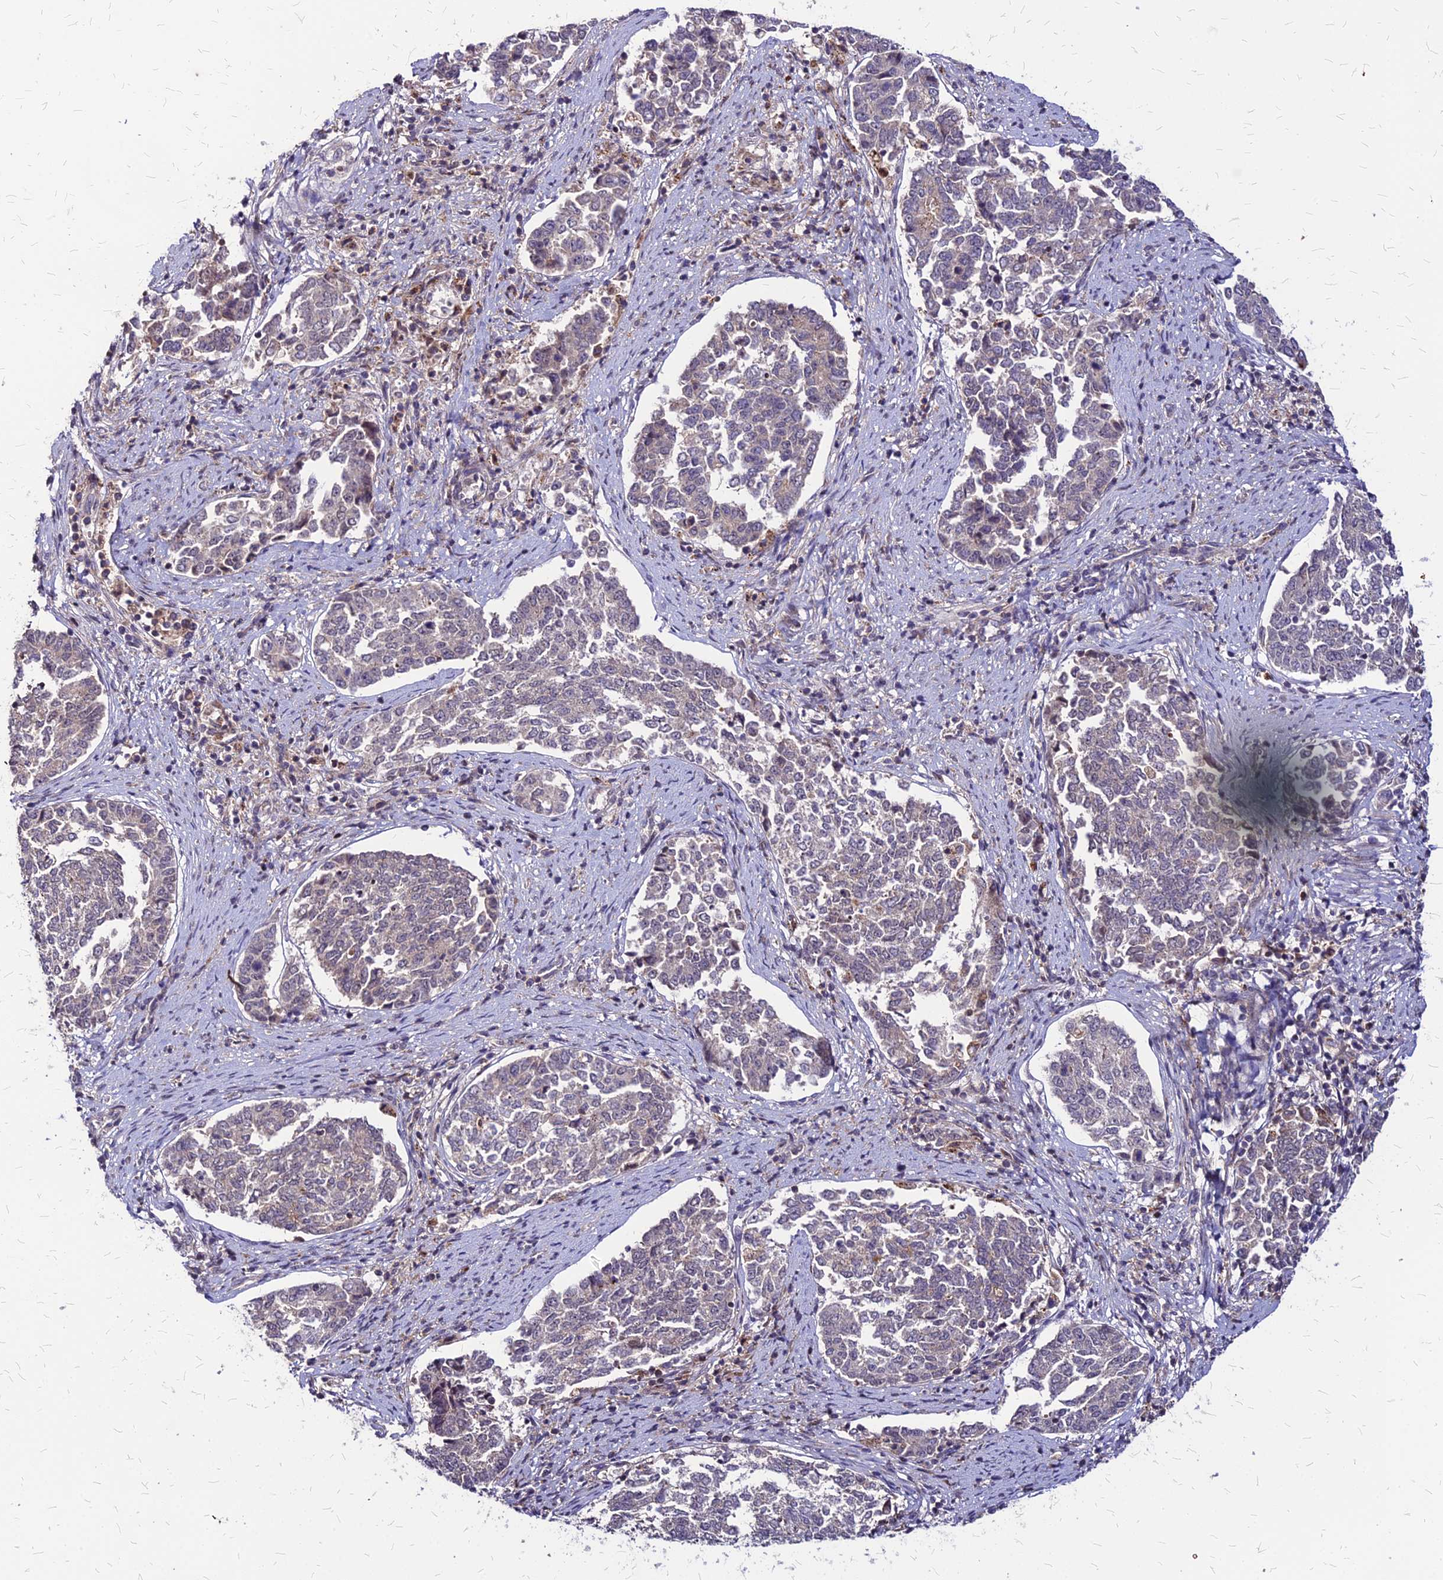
{"staining": {"intensity": "negative", "quantity": "none", "location": "none"}, "tissue": "endometrial cancer", "cell_type": "Tumor cells", "image_type": "cancer", "snomed": [{"axis": "morphology", "description": "Adenocarcinoma, NOS"}, {"axis": "topography", "description": "Endometrium"}], "caption": "Human adenocarcinoma (endometrial) stained for a protein using immunohistochemistry displays no staining in tumor cells.", "gene": "APBA3", "patient": {"sex": "female", "age": 80}}